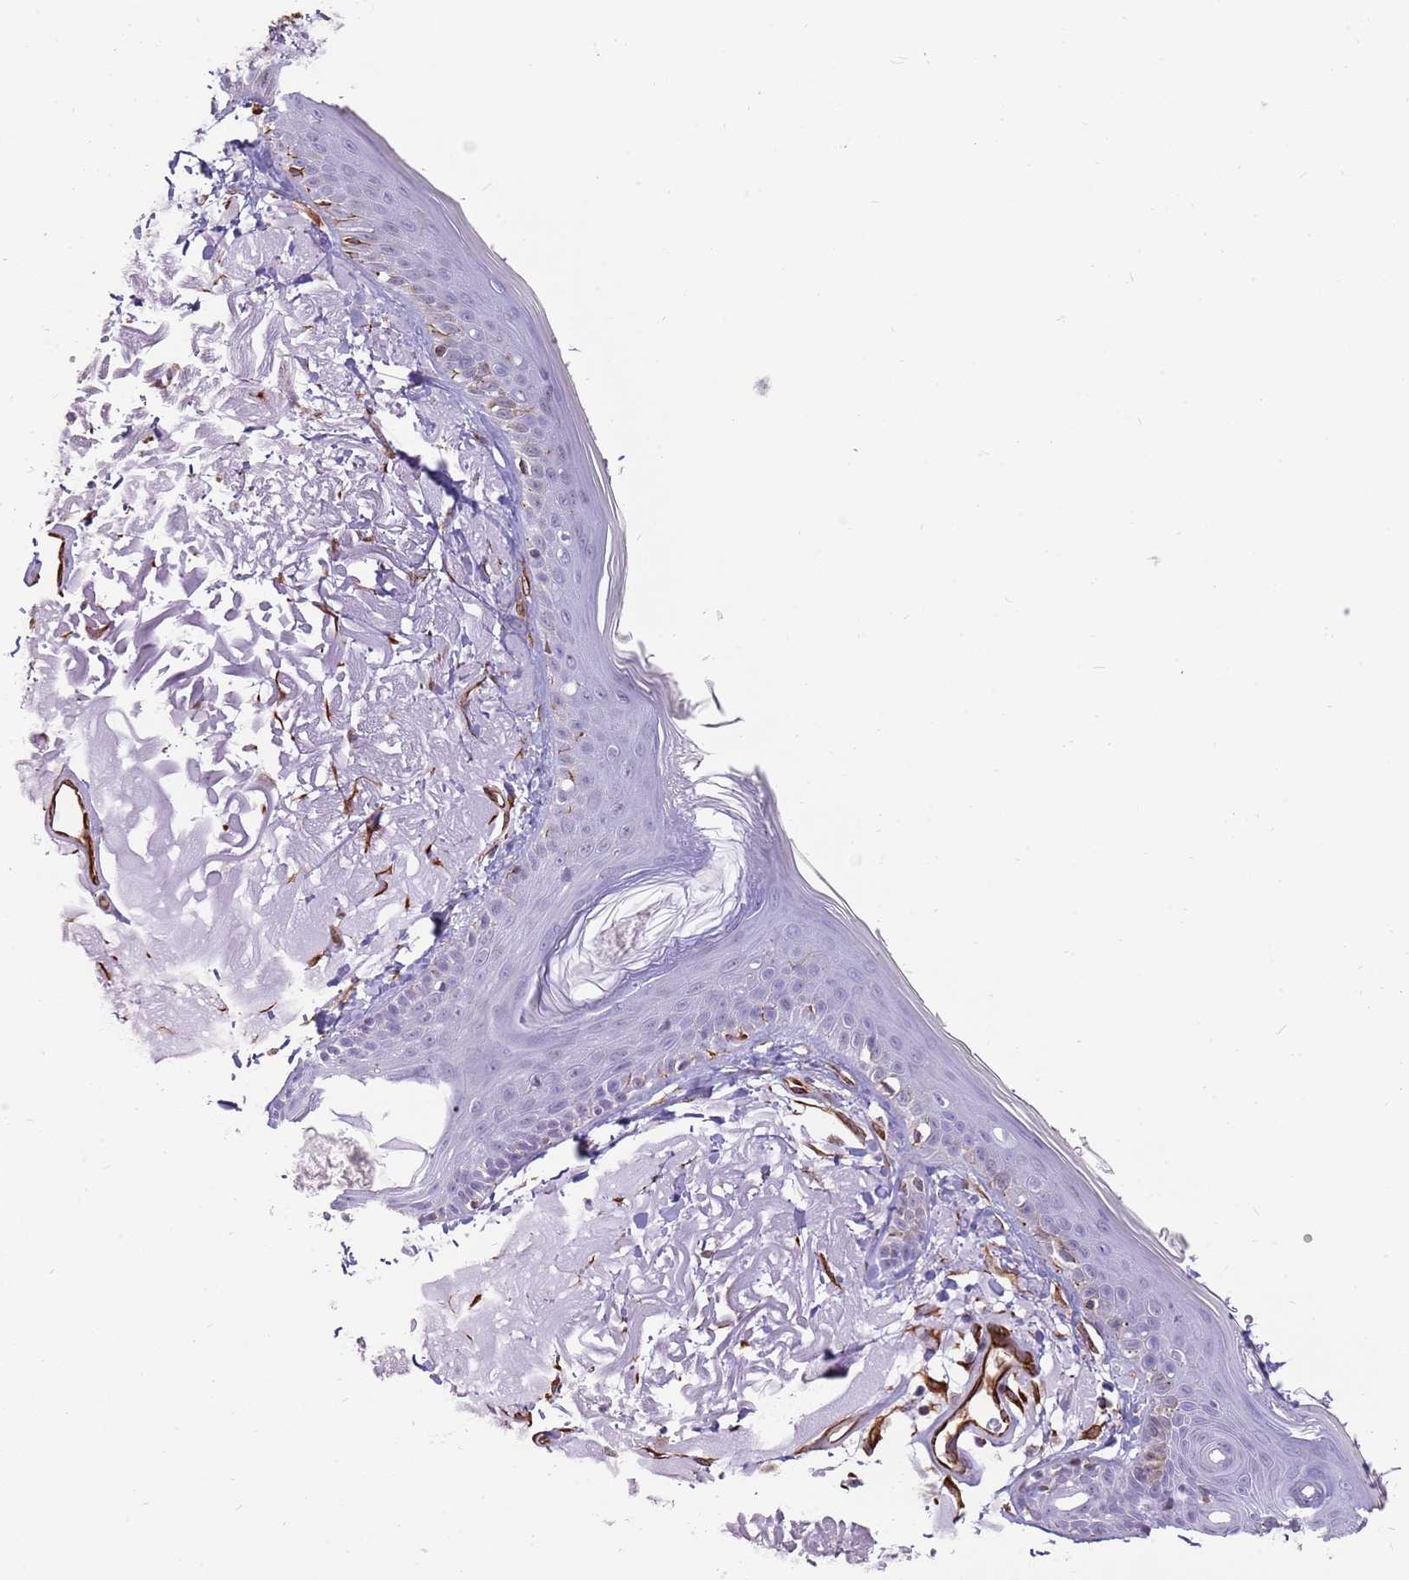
{"staining": {"intensity": "negative", "quantity": "none", "location": "none"}, "tissue": "skin", "cell_type": "Fibroblasts", "image_type": "normal", "snomed": [{"axis": "morphology", "description": "Normal tissue, NOS"}, {"axis": "topography", "description": "Skin"}, {"axis": "topography", "description": "Skeletal muscle"}], "caption": "Immunohistochemistry image of normal human skin stained for a protein (brown), which displays no staining in fibroblasts. Brightfield microscopy of IHC stained with DAB (3,3'-diaminobenzidine) (brown) and hematoxylin (blue), captured at high magnification.", "gene": "ENSG00000271254", "patient": {"sex": "male", "age": 83}}